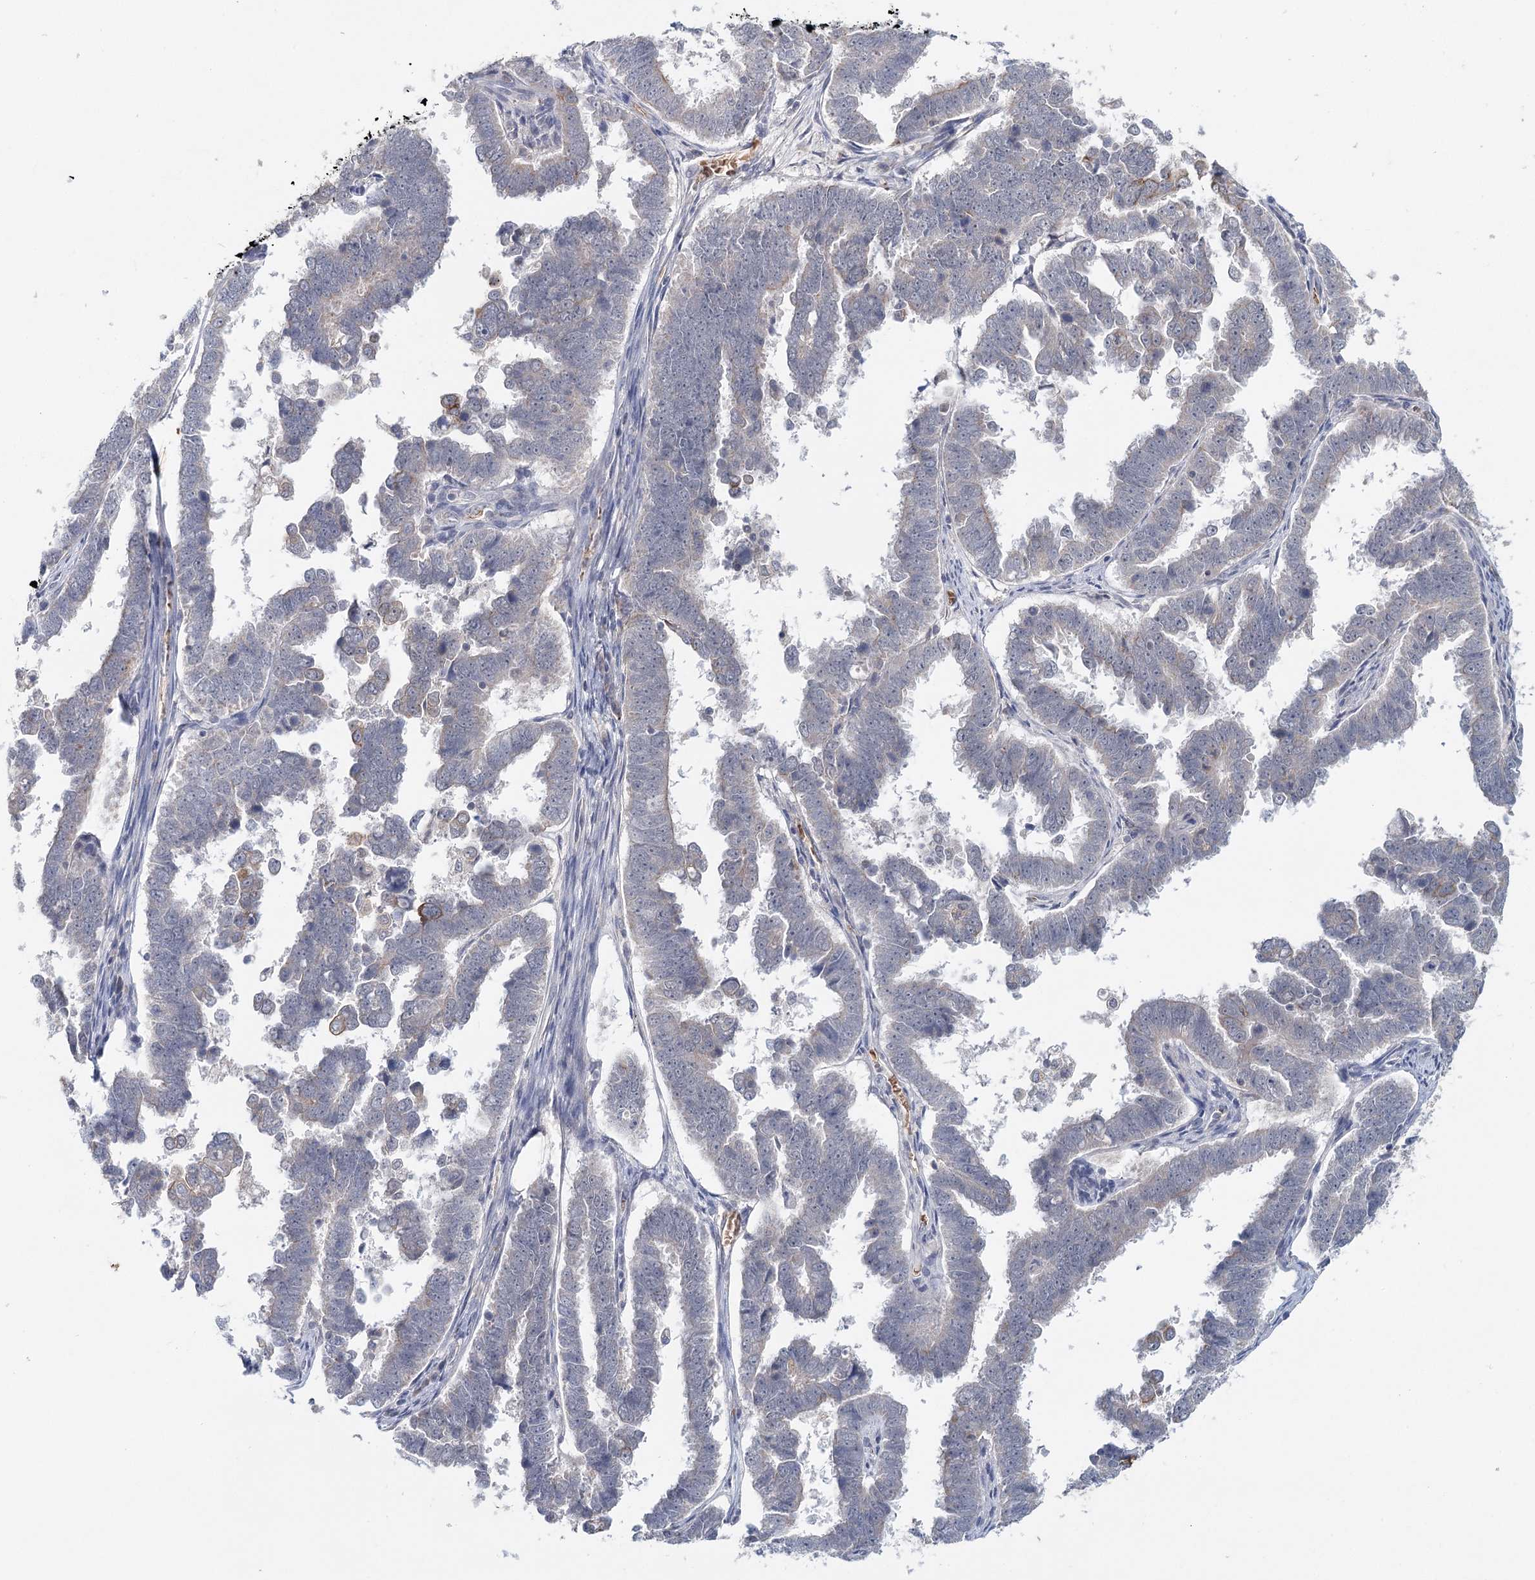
{"staining": {"intensity": "negative", "quantity": "none", "location": "none"}, "tissue": "endometrial cancer", "cell_type": "Tumor cells", "image_type": "cancer", "snomed": [{"axis": "morphology", "description": "Adenocarcinoma, NOS"}, {"axis": "topography", "description": "Endometrium"}], "caption": "Immunohistochemistry (IHC) histopathology image of human endometrial adenocarcinoma stained for a protein (brown), which shows no positivity in tumor cells.", "gene": "FBXO7", "patient": {"sex": "female", "age": 75}}